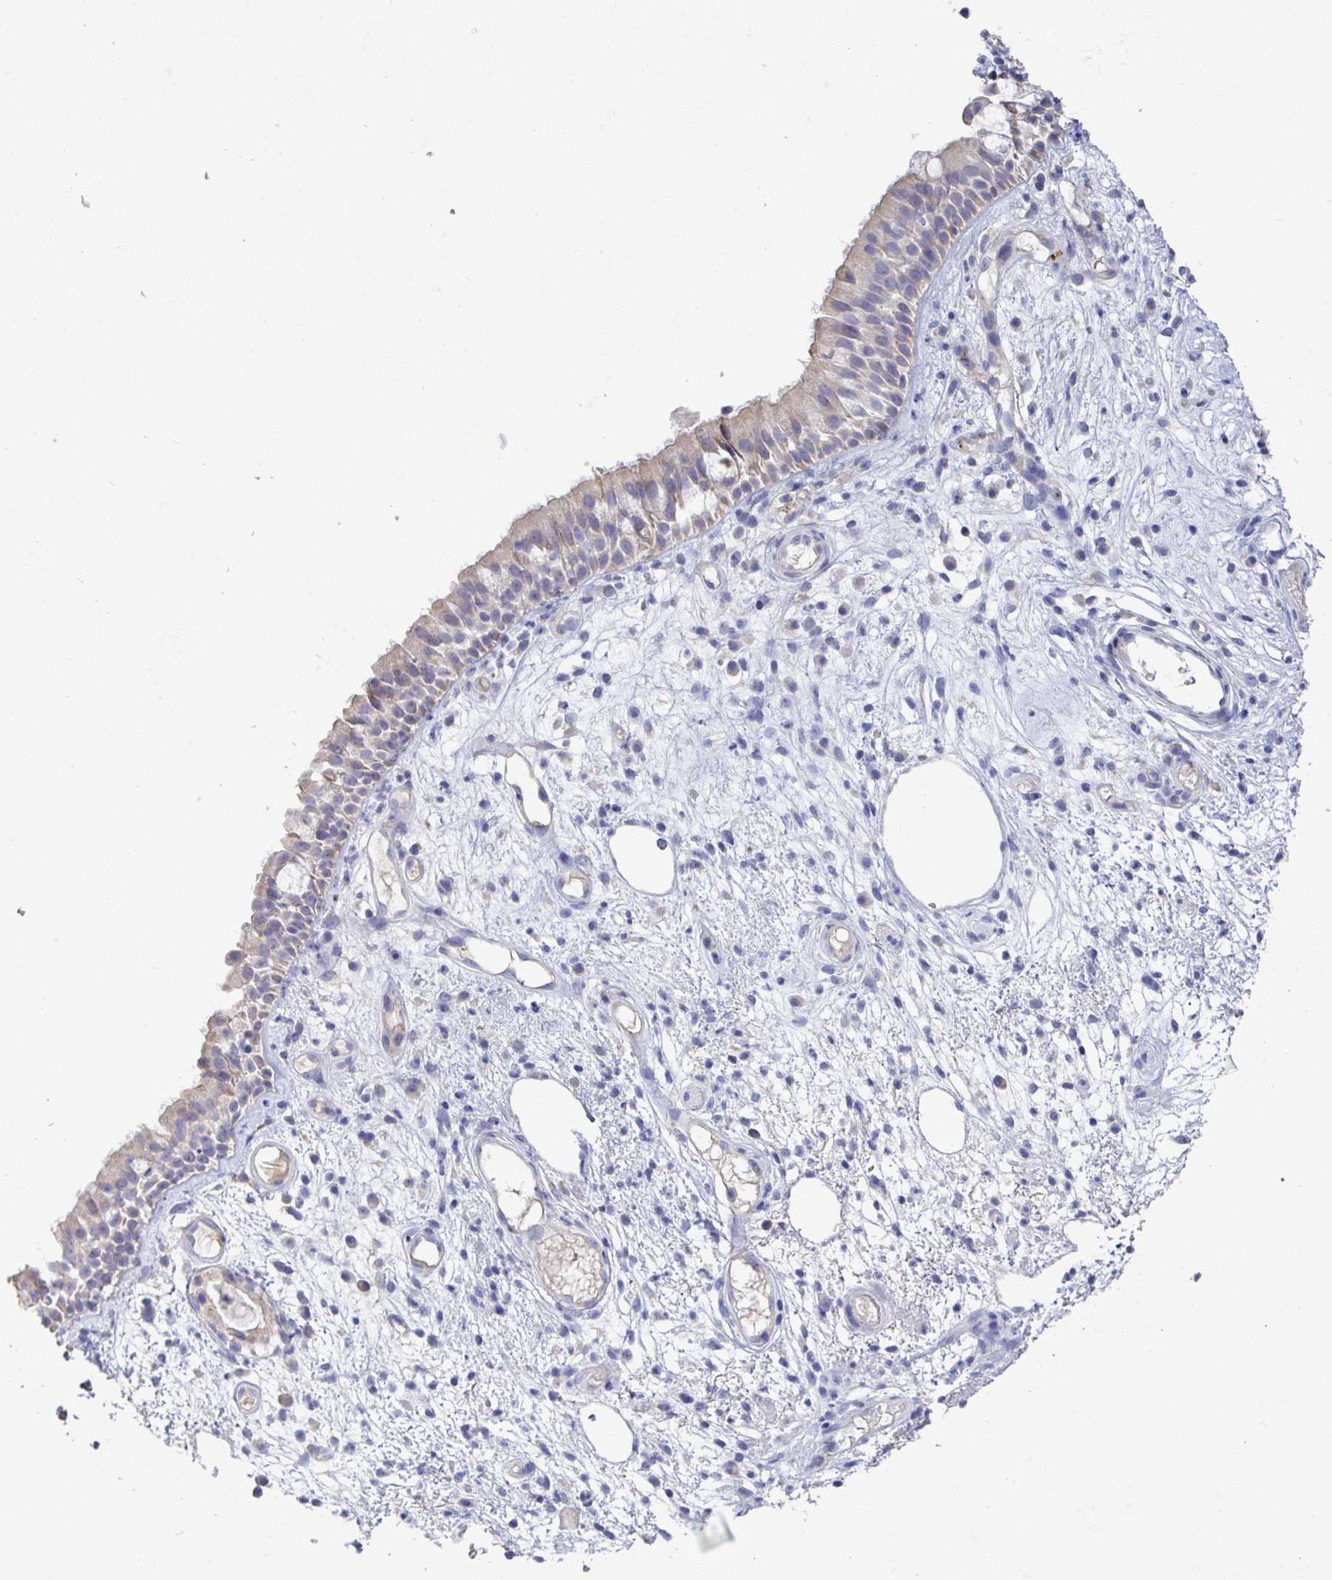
{"staining": {"intensity": "weak", "quantity": "25%-75%", "location": "cytoplasmic/membranous"}, "tissue": "nasopharynx", "cell_type": "Respiratory epithelial cells", "image_type": "normal", "snomed": [{"axis": "morphology", "description": "Normal tissue, NOS"}, {"axis": "morphology", "description": "Inflammation, NOS"}, {"axis": "topography", "description": "Nasopharynx"}], "caption": "Nasopharynx stained with a brown dye displays weak cytoplasmic/membranous positive expression in approximately 25%-75% of respiratory epithelial cells.", "gene": "GALNT13", "patient": {"sex": "male", "age": 54}}